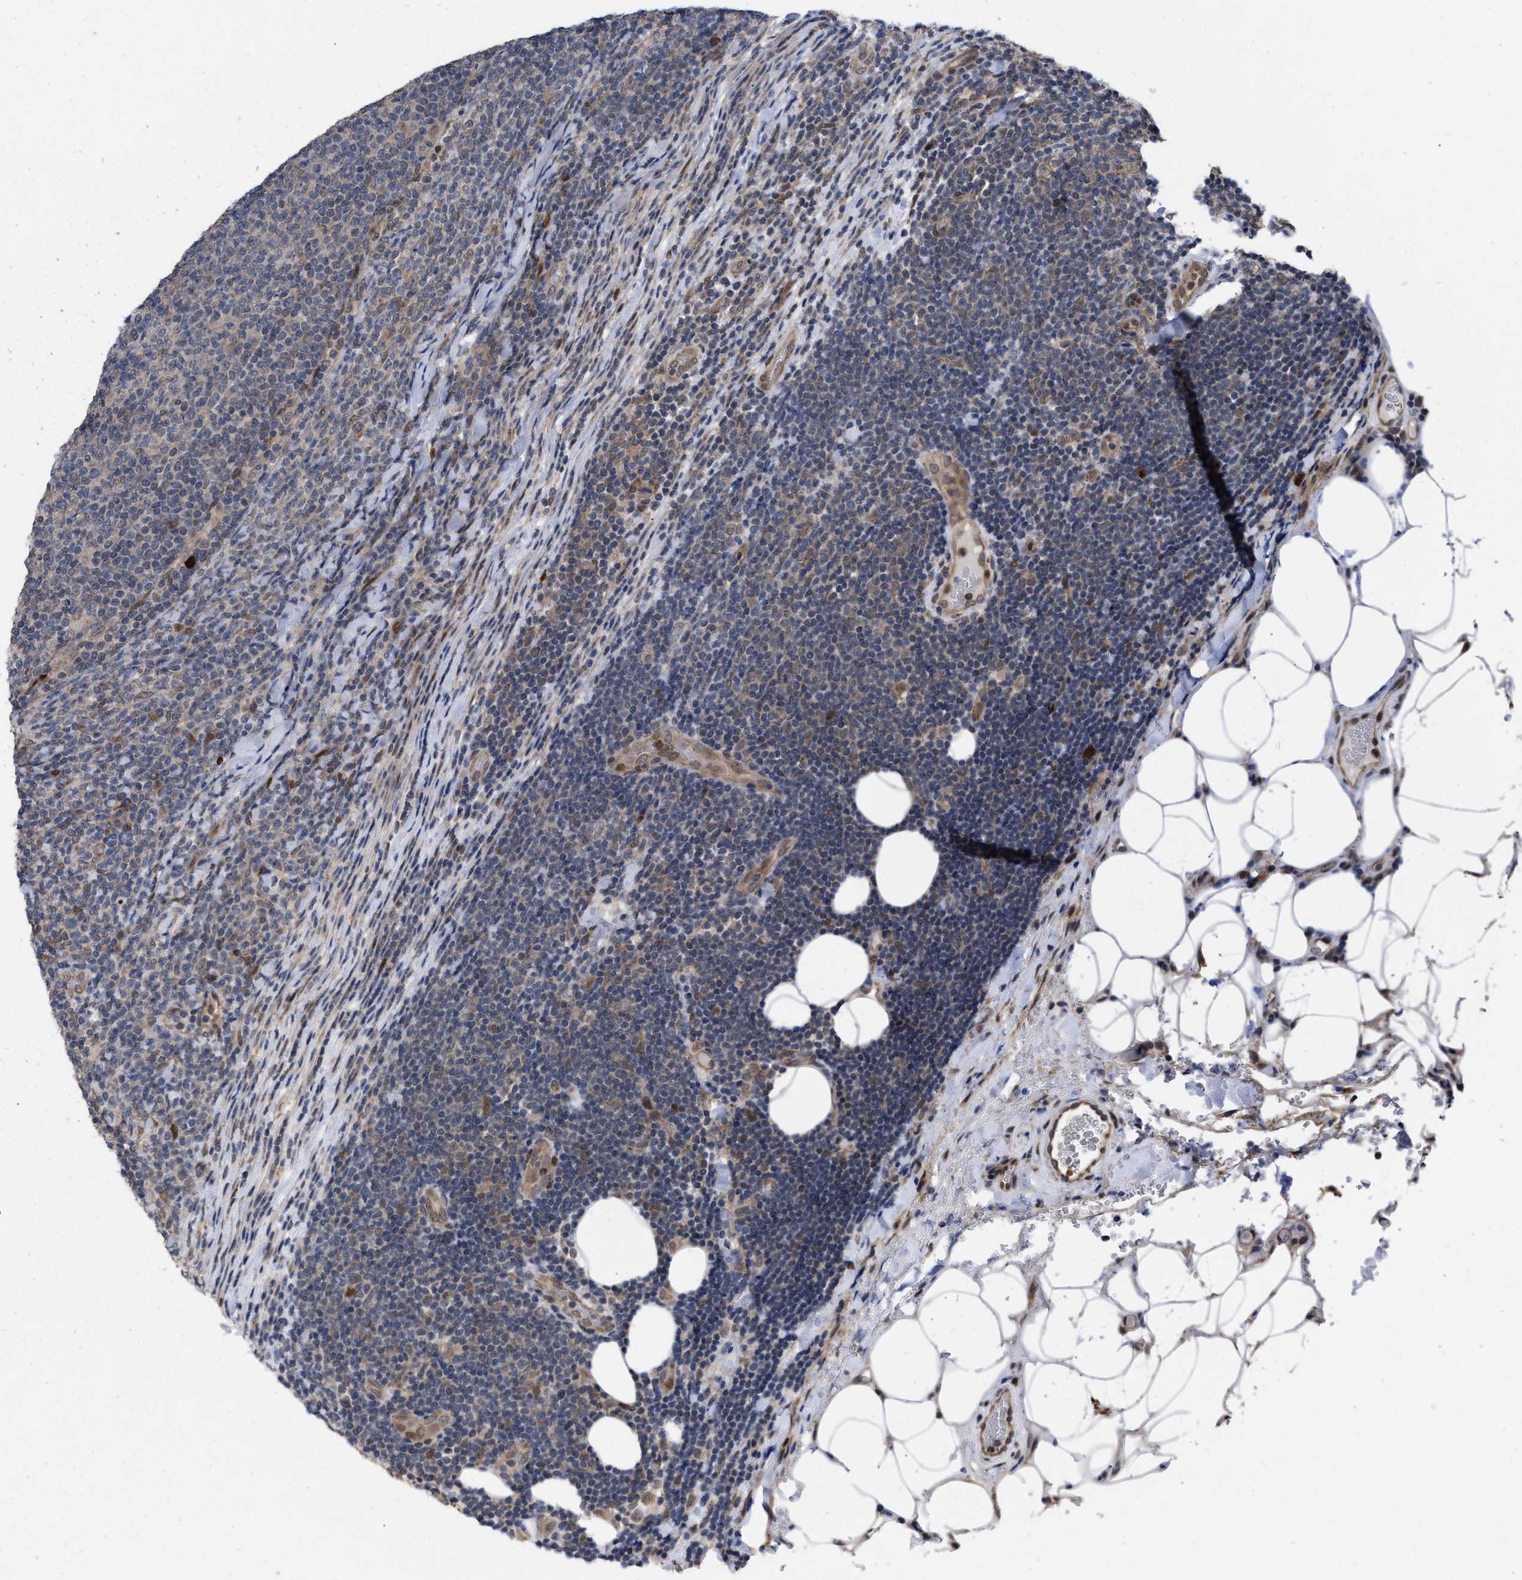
{"staining": {"intensity": "weak", "quantity": "<25%", "location": "cytoplasmic/membranous"}, "tissue": "lymphoma", "cell_type": "Tumor cells", "image_type": "cancer", "snomed": [{"axis": "morphology", "description": "Malignant lymphoma, non-Hodgkin's type, Low grade"}, {"axis": "topography", "description": "Lymph node"}], "caption": "Immunohistochemical staining of human lymphoma displays no significant expression in tumor cells.", "gene": "TP53BP2", "patient": {"sex": "male", "age": 66}}